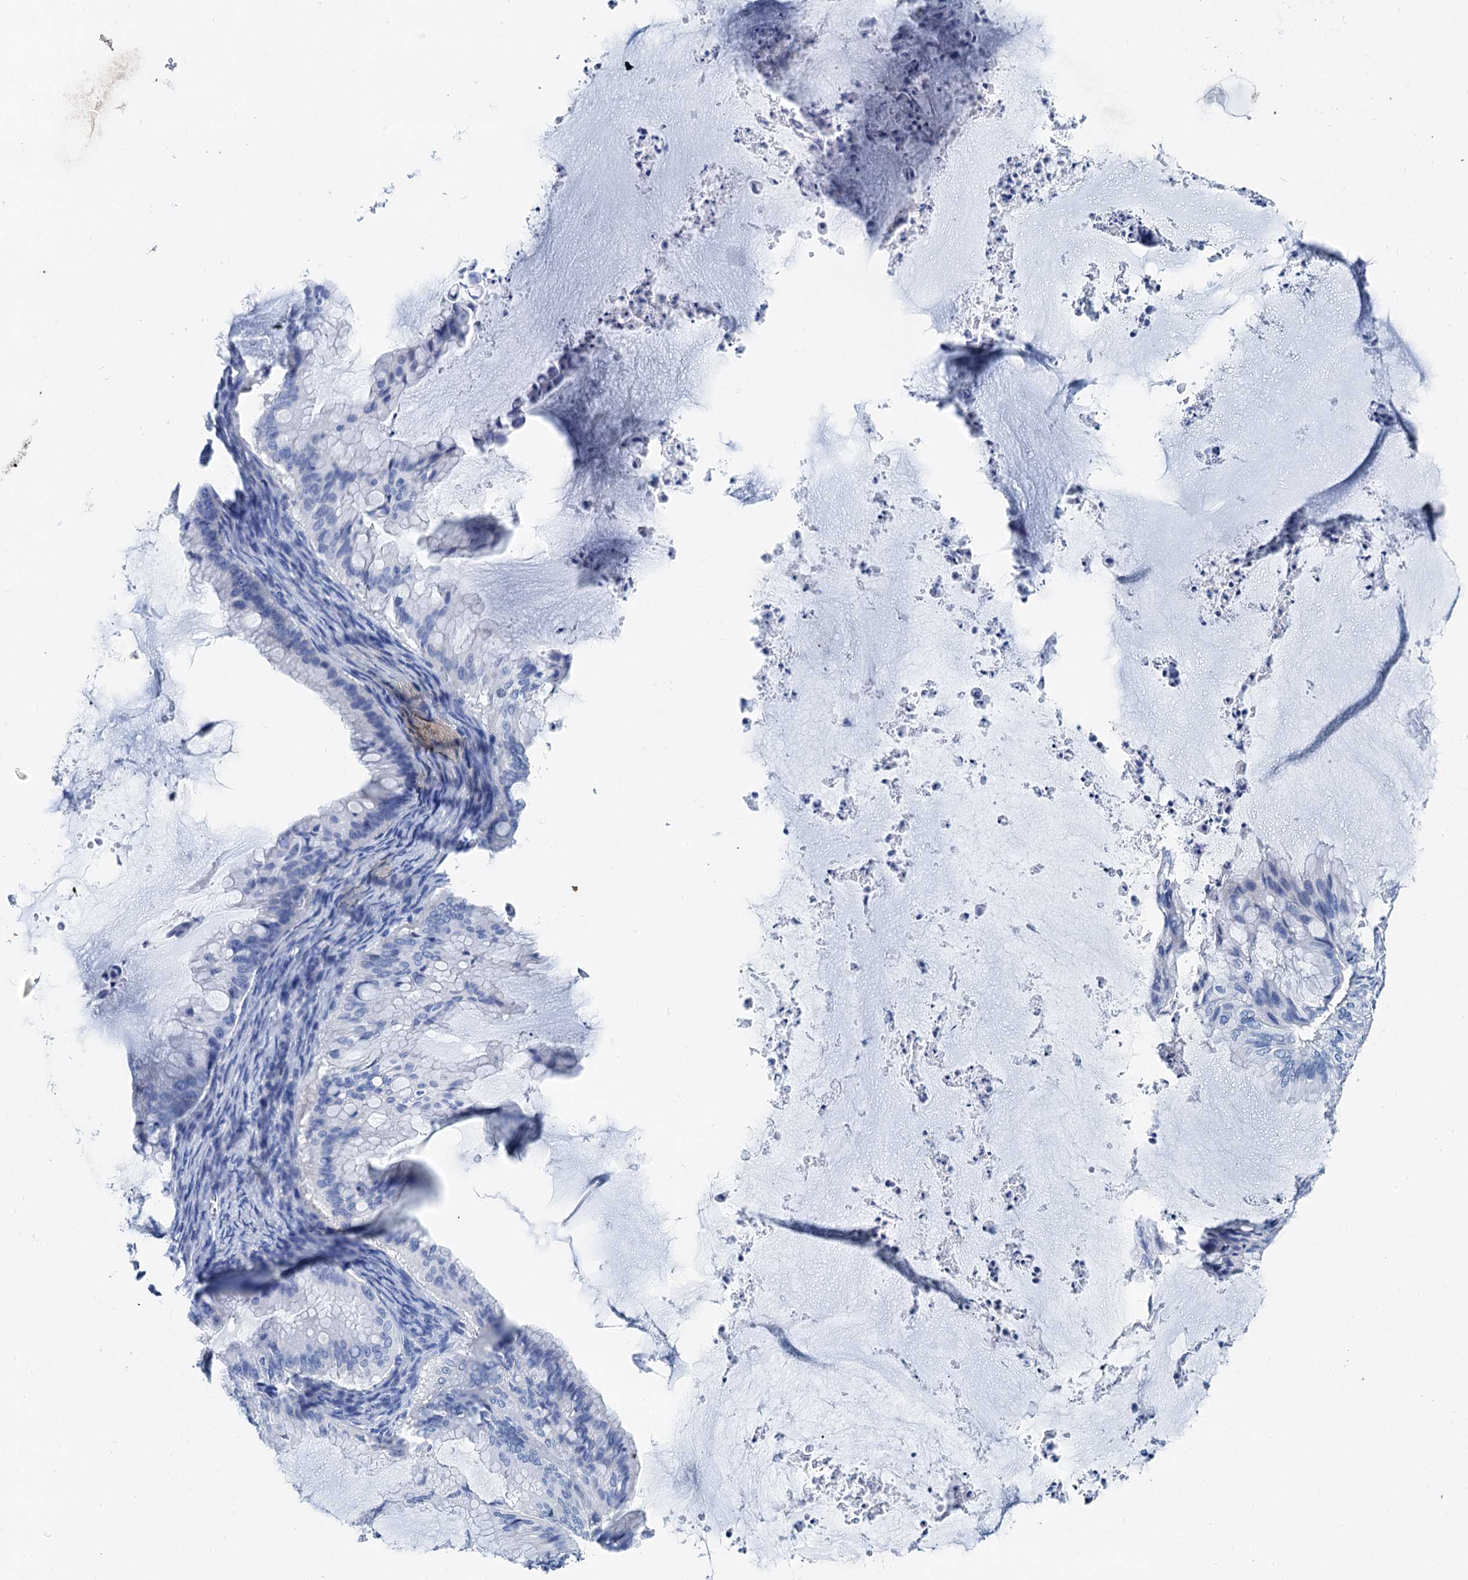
{"staining": {"intensity": "negative", "quantity": "none", "location": "none"}, "tissue": "ovarian cancer", "cell_type": "Tumor cells", "image_type": "cancer", "snomed": [{"axis": "morphology", "description": "Cystadenocarcinoma, mucinous, NOS"}, {"axis": "topography", "description": "Ovary"}], "caption": "Immunohistochemistry photomicrograph of human ovarian cancer (mucinous cystadenocarcinoma) stained for a protein (brown), which shows no expression in tumor cells.", "gene": "BRINP1", "patient": {"sex": "female", "age": 71}}